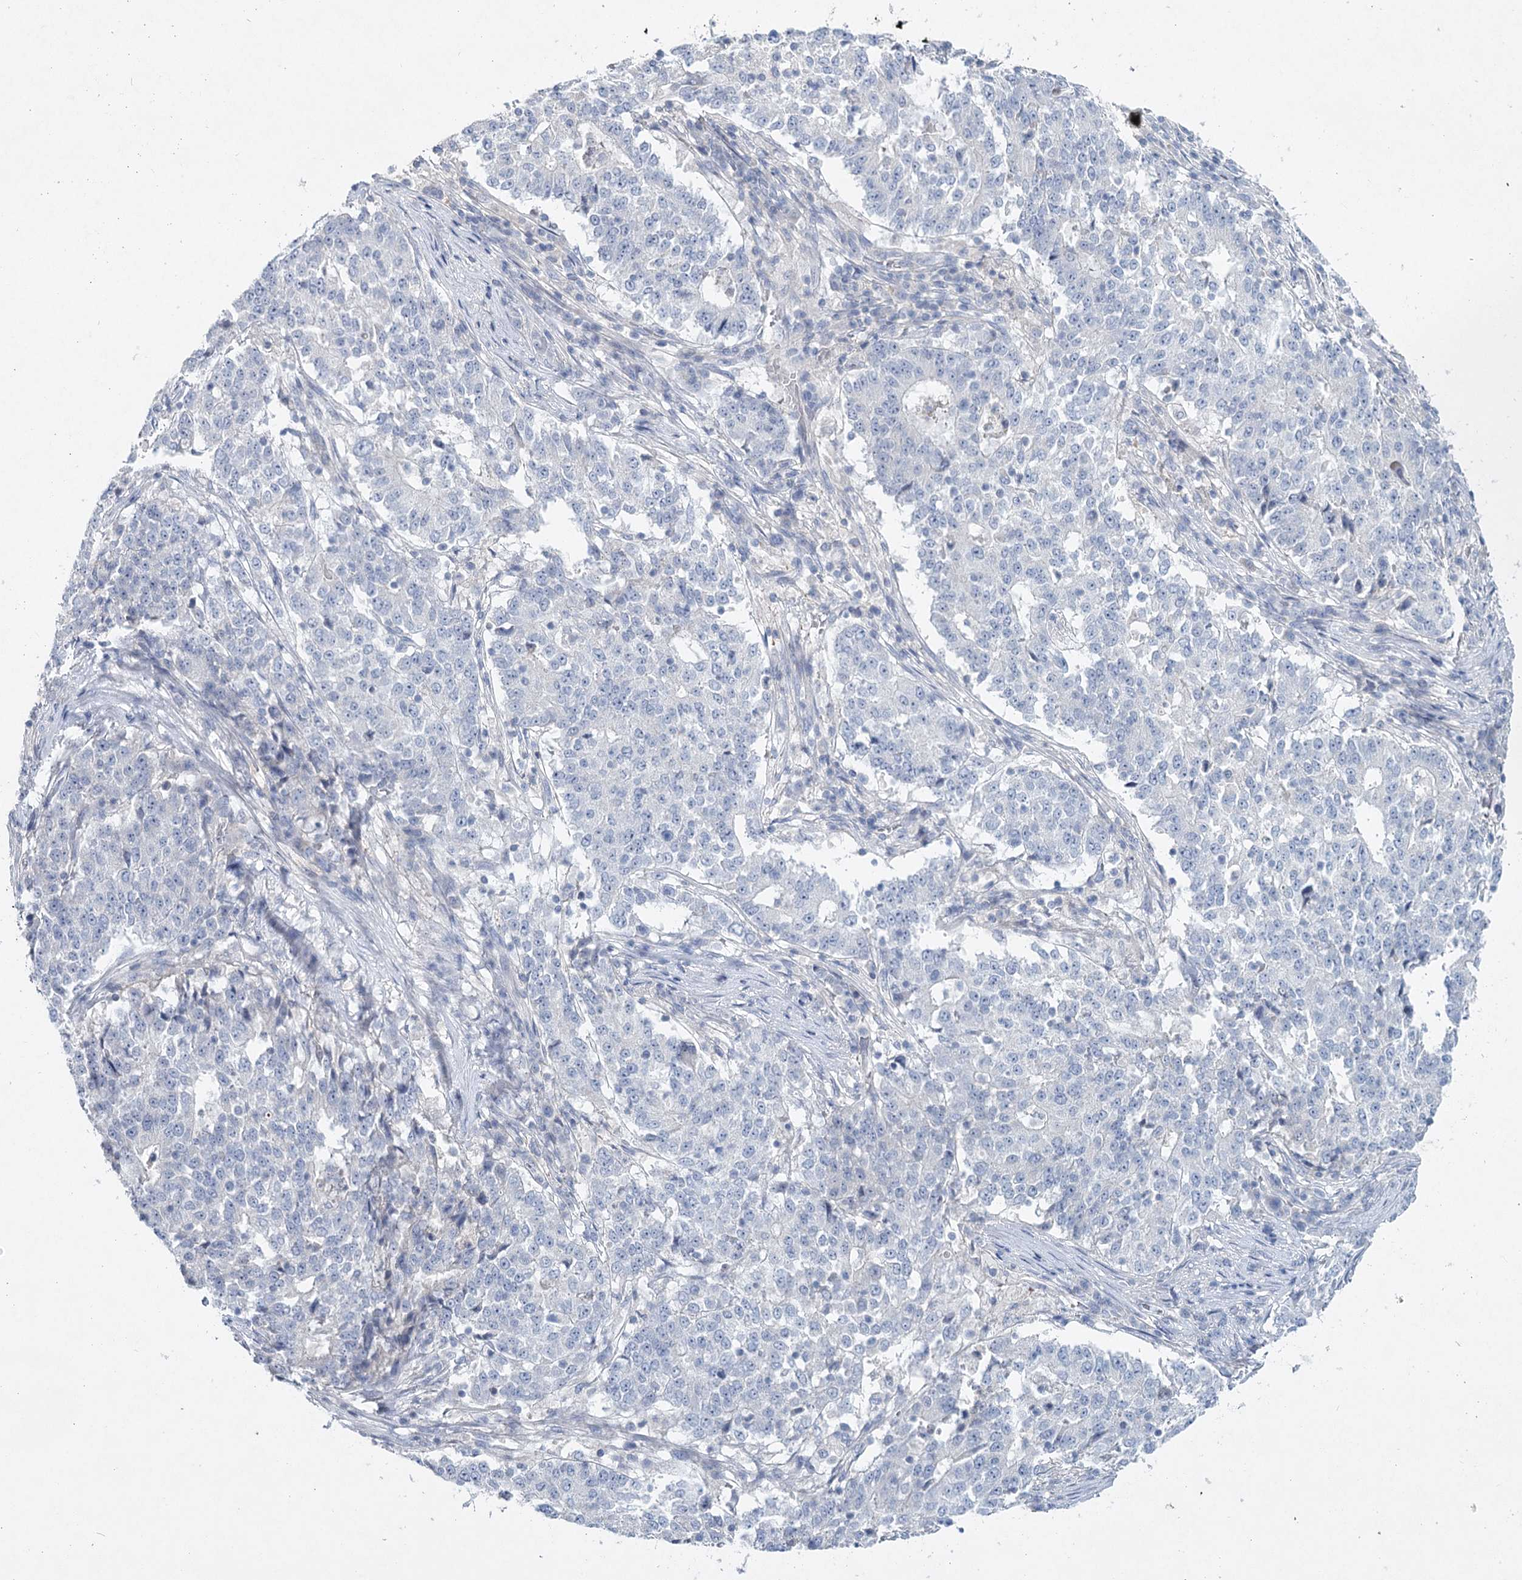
{"staining": {"intensity": "negative", "quantity": "none", "location": "none"}, "tissue": "stomach cancer", "cell_type": "Tumor cells", "image_type": "cancer", "snomed": [{"axis": "morphology", "description": "Adenocarcinoma, NOS"}, {"axis": "topography", "description": "Stomach"}], "caption": "The photomicrograph shows no staining of tumor cells in stomach adenocarcinoma.", "gene": "MAP3K13", "patient": {"sex": "male", "age": 59}}